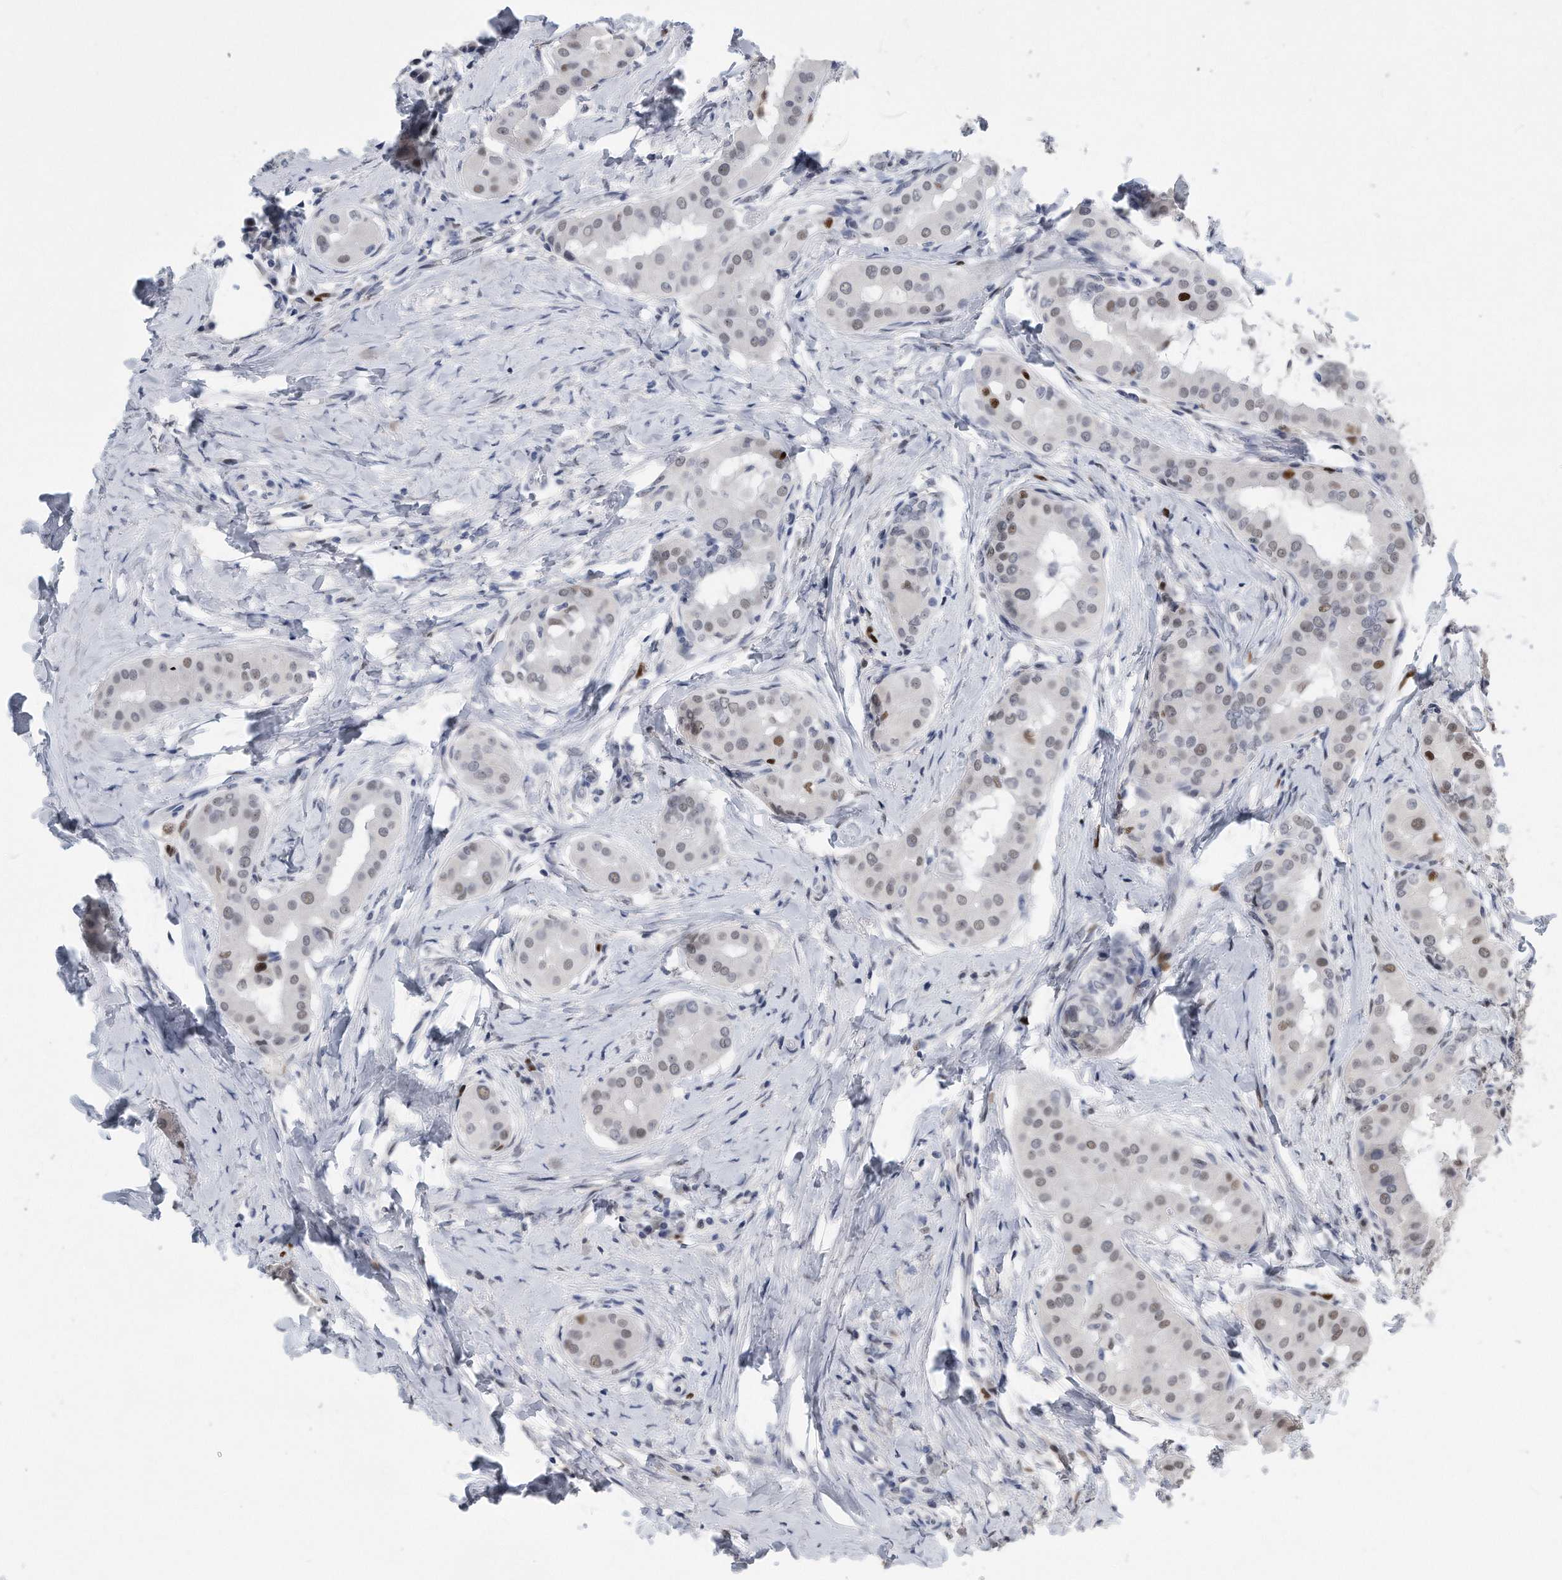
{"staining": {"intensity": "strong", "quantity": "<25%", "location": "nuclear"}, "tissue": "thyroid cancer", "cell_type": "Tumor cells", "image_type": "cancer", "snomed": [{"axis": "morphology", "description": "Papillary adenocarcinoma, NOS"}, {"axis": "topography", "description": "Thyroid gland"}], "caption": "Immunohistochemical staining of thyroid papillary adenocarcinoma reveals strong nuclear protein positivity in approximately <25% of tumor cells.", "gene": "PCNA", "patient": {"sex": "male", "age": 33}}